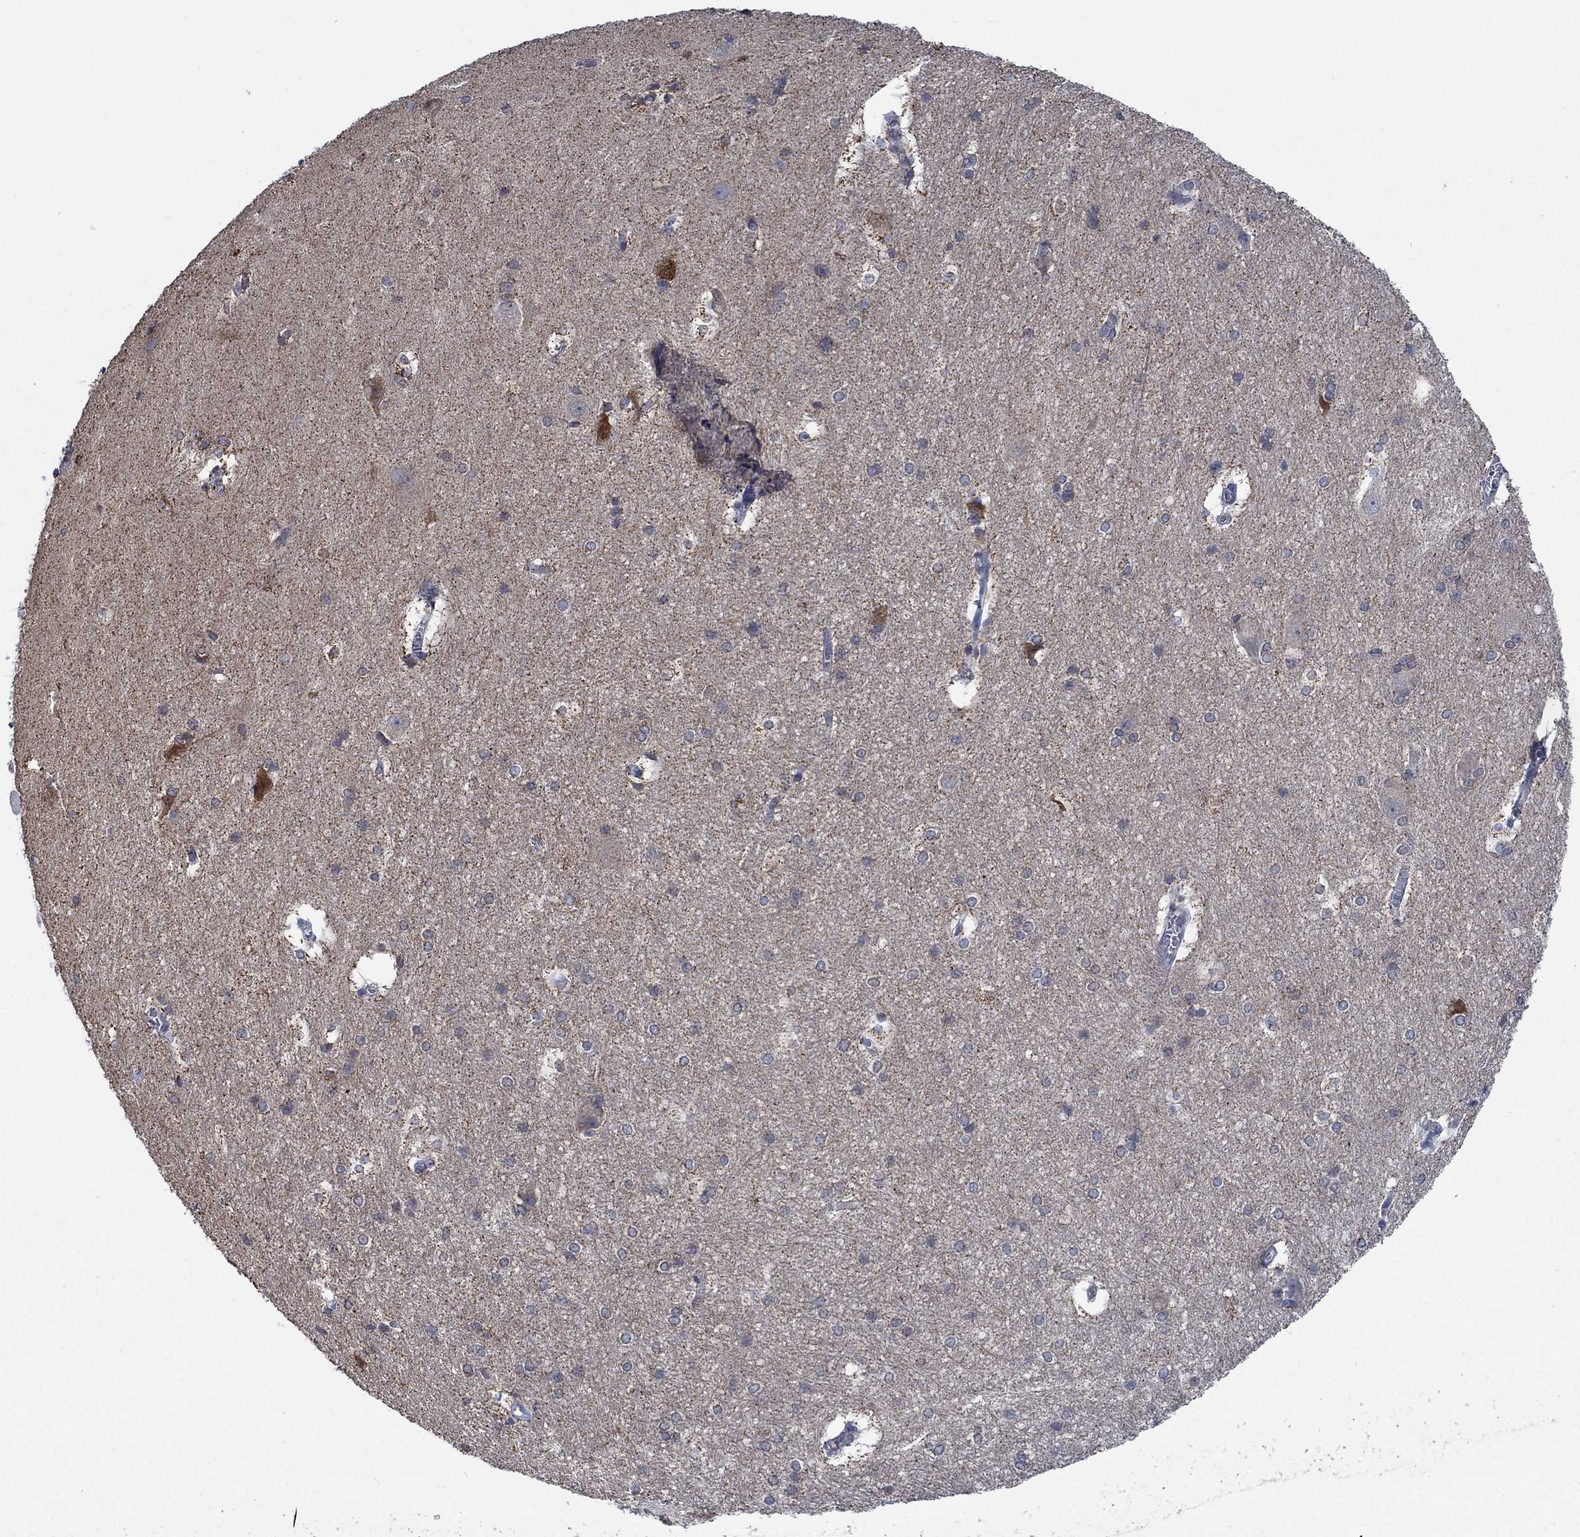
{"staining": {"intensity": "weak", "quantity": ">75%", "location": "cytoplasmic/membranous"}, "tissue": "hippocampus", "cell_type": "Glial cells", "image_type": "normal", "snomed": [{"axis": "morphology", "description": "Normal tissue, NOS"}, {"axis": "topography", "description": "Cerebral cortex"}, {"axis": "topography", "description": "Hippocampus"}], "caption": "Hippocampus stained for a protein (brown) exhibits weak cytoplasmic/membranous positive staining in approximately >75% of glial cells.", "gene": "STXBP6", "patient": {"sex": "female", "age": 19}}